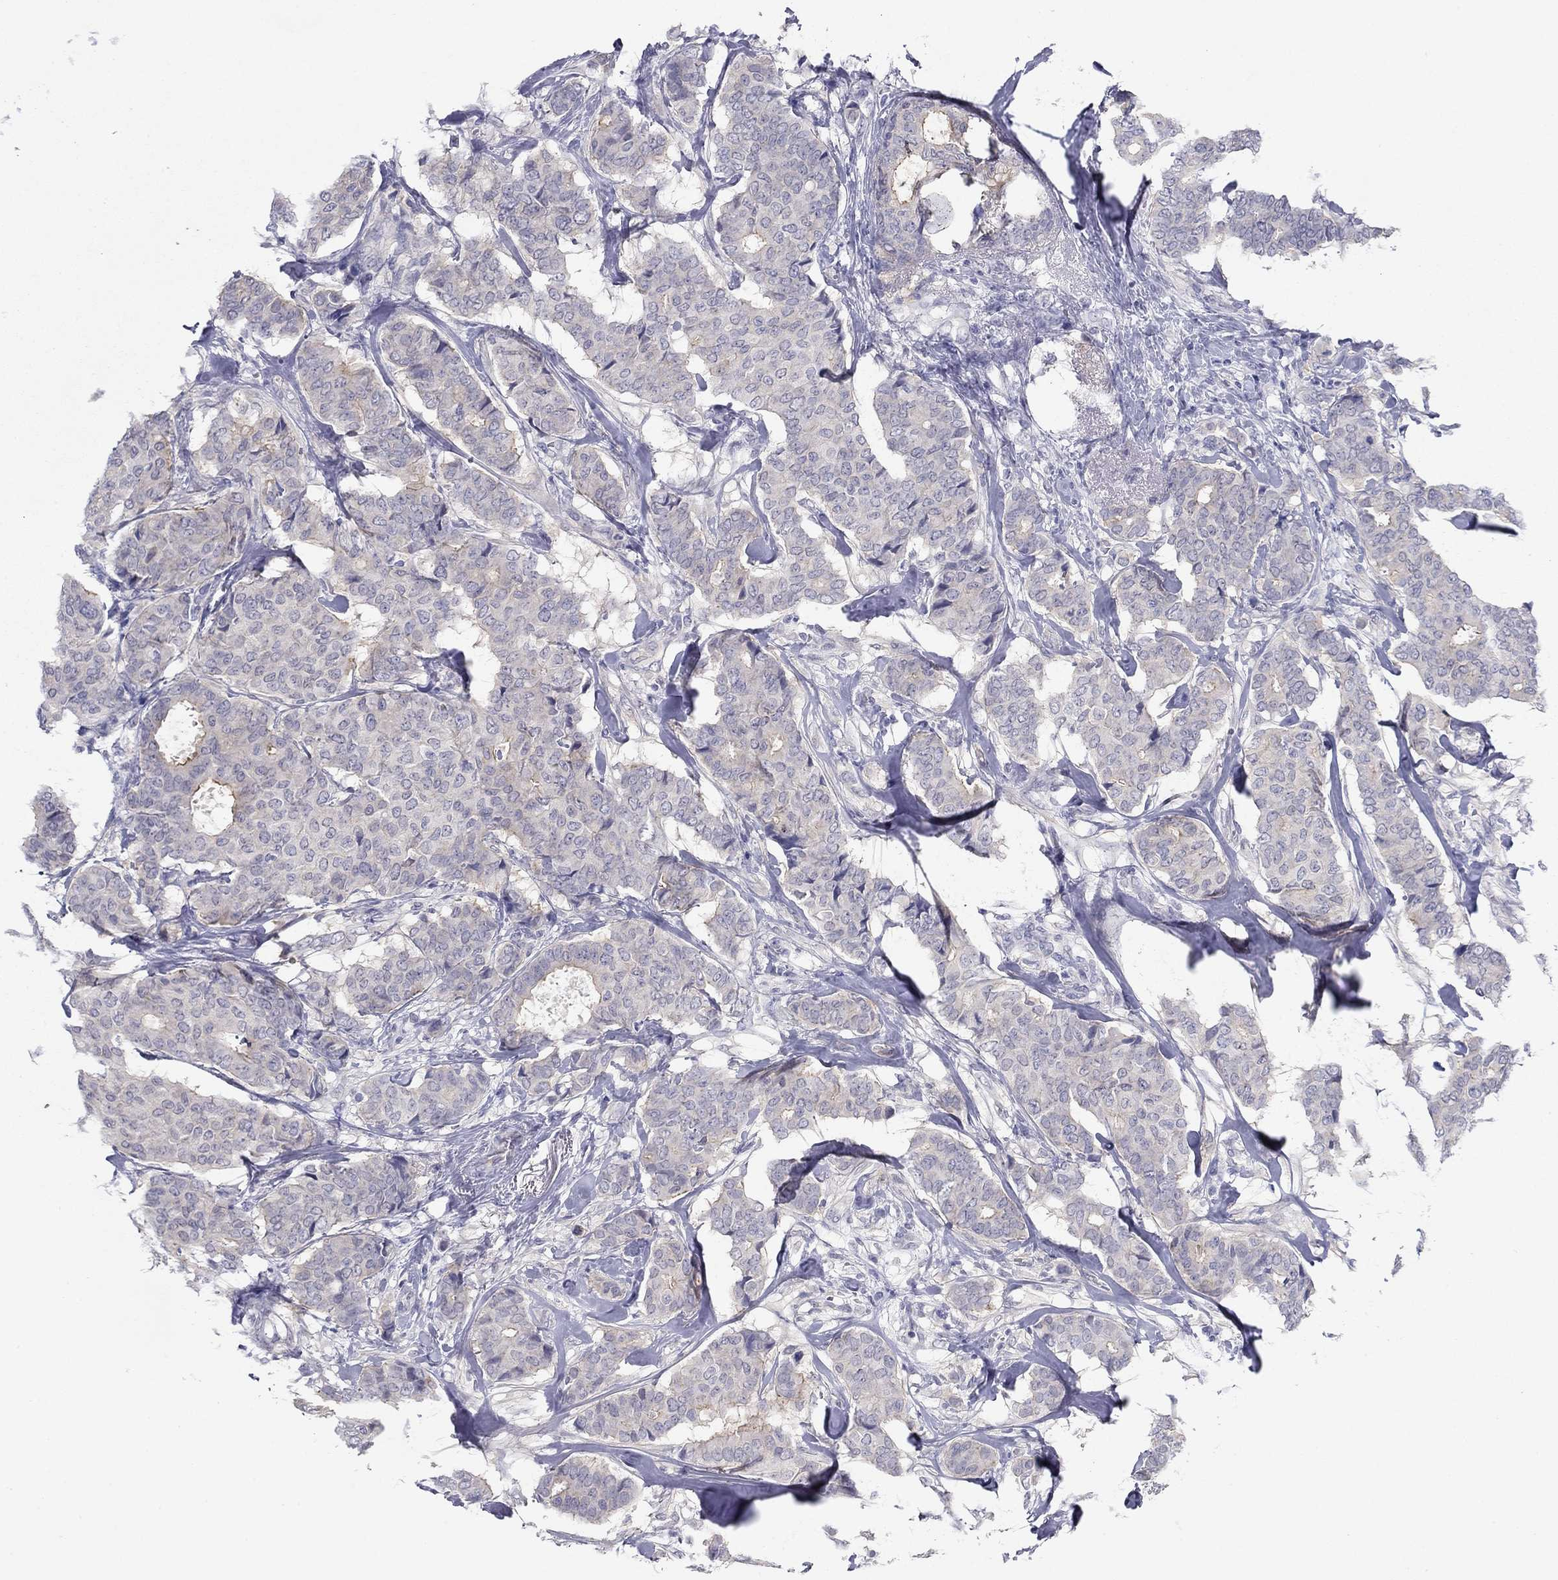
{"staining": {"intensity": "moderate", "quantity": "<25%", "location": "cytoplasmic/membranous"}, "tissue": "breast cancer", "cell_type": "Tumor cells", "image_type": "cancer", "snomed": [{"axis": "morphology", "description": "Duct carcinoma"}, {"axis": "topography", "description": "Breast"}], "caption": "Moderate cytoplasmic/membranous staining for a protein is present in about <25% of tumor cells of breast cancer (intraductal carcinoma) using IHC.", "gene": "PLS1", "patient": {"sex": "female", "age": 75}}